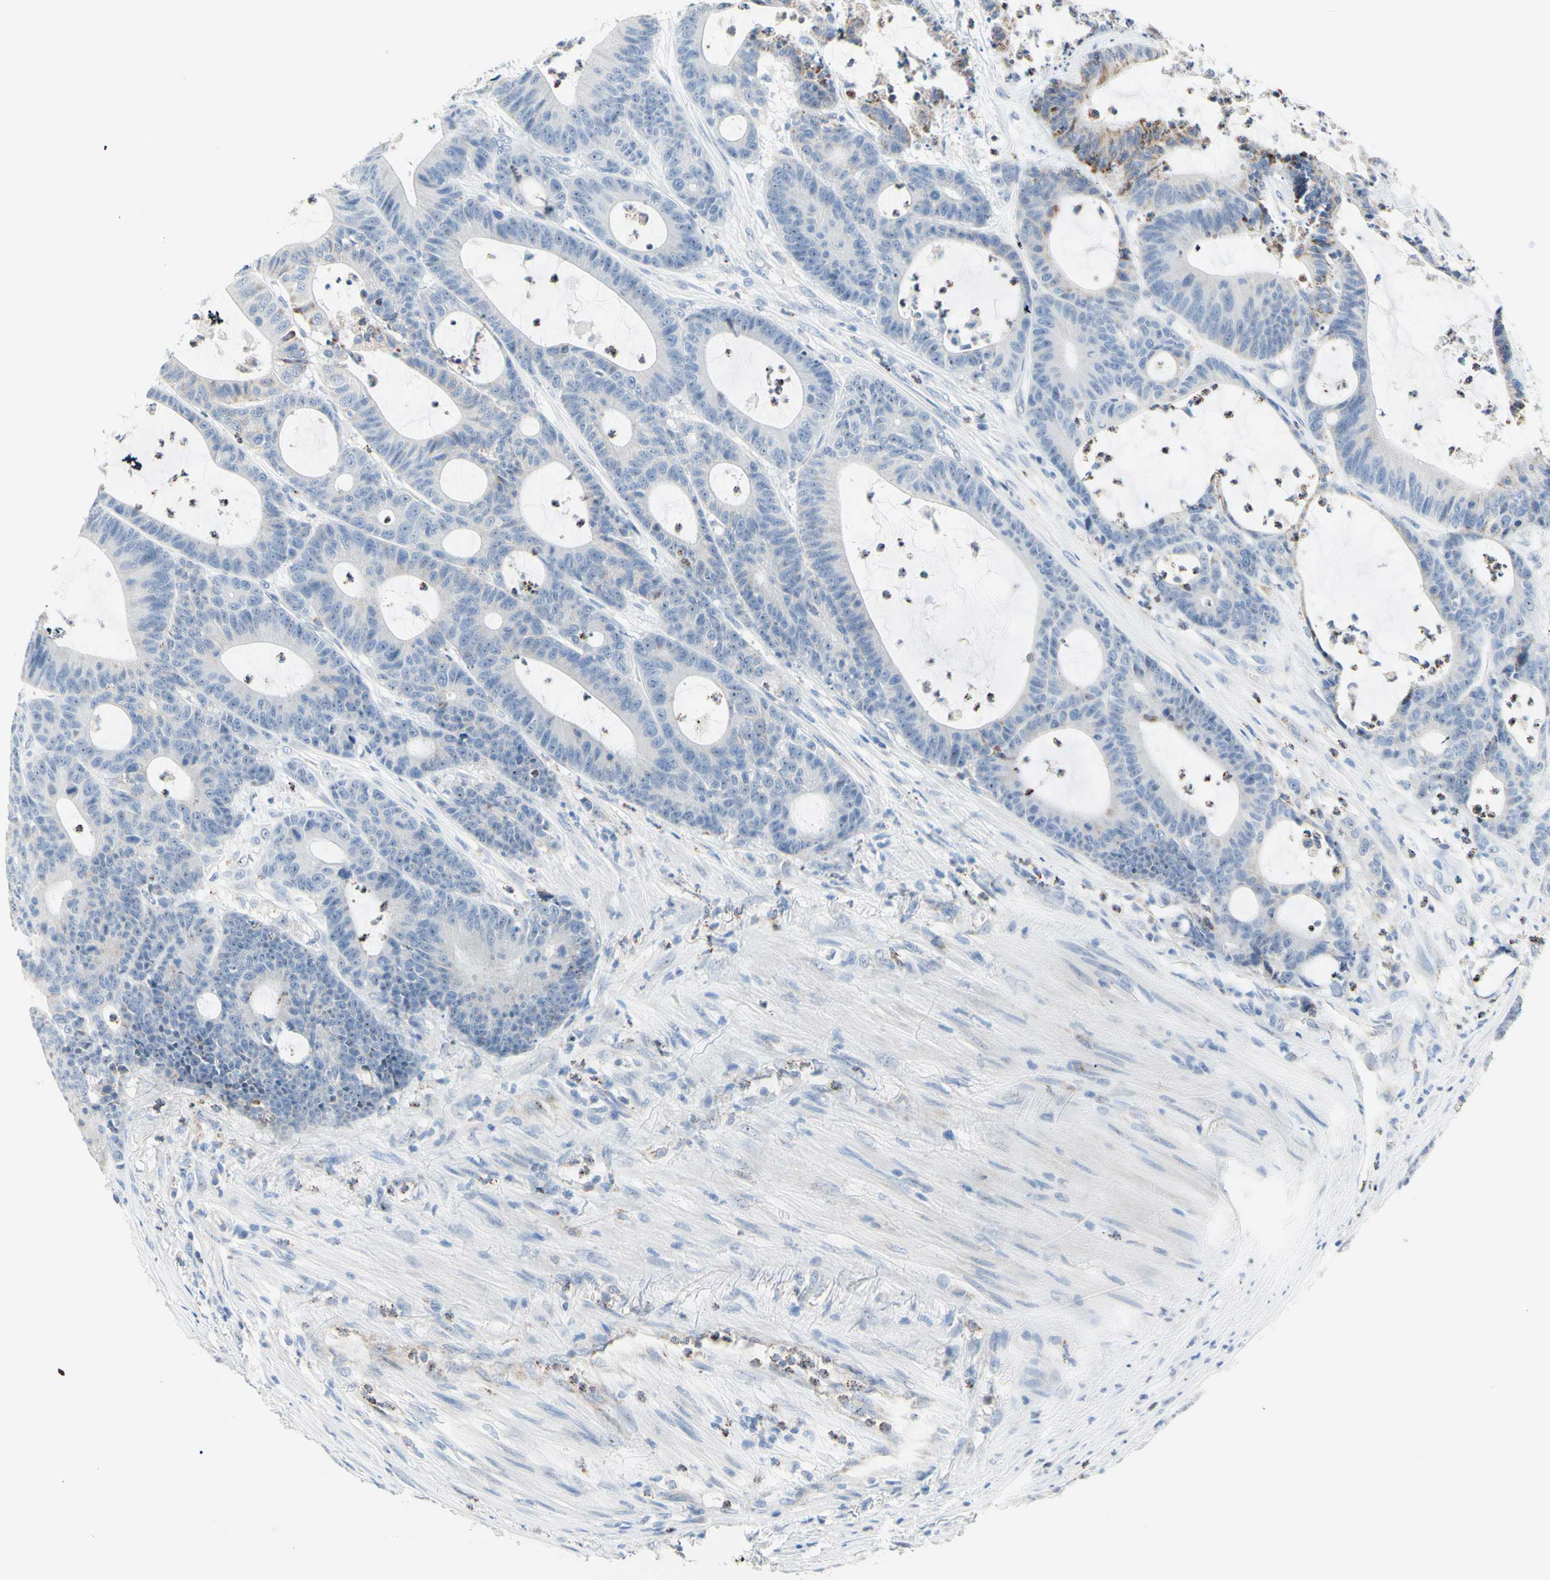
{"staining": {"intensity": "weak", "quantity": "<25%", "location": "cytoplasmic/membranous"}, "tissue": "colorectal cancer", "cell_type": "Tumor cells", "image_type": "cancer", "snomed": [{"axis": "morphology", "description": "Adenocarcinoma, NOS"}, {"axis": "topography", "description": "Colon"}], "caption": "A micrograph of colorectal cancer (adenocarcinoma) stained for a protein displays no brown staining in tumor cells.", "gene": "CYSLTR1", "patient": {"sex": "female", "age": 84}}